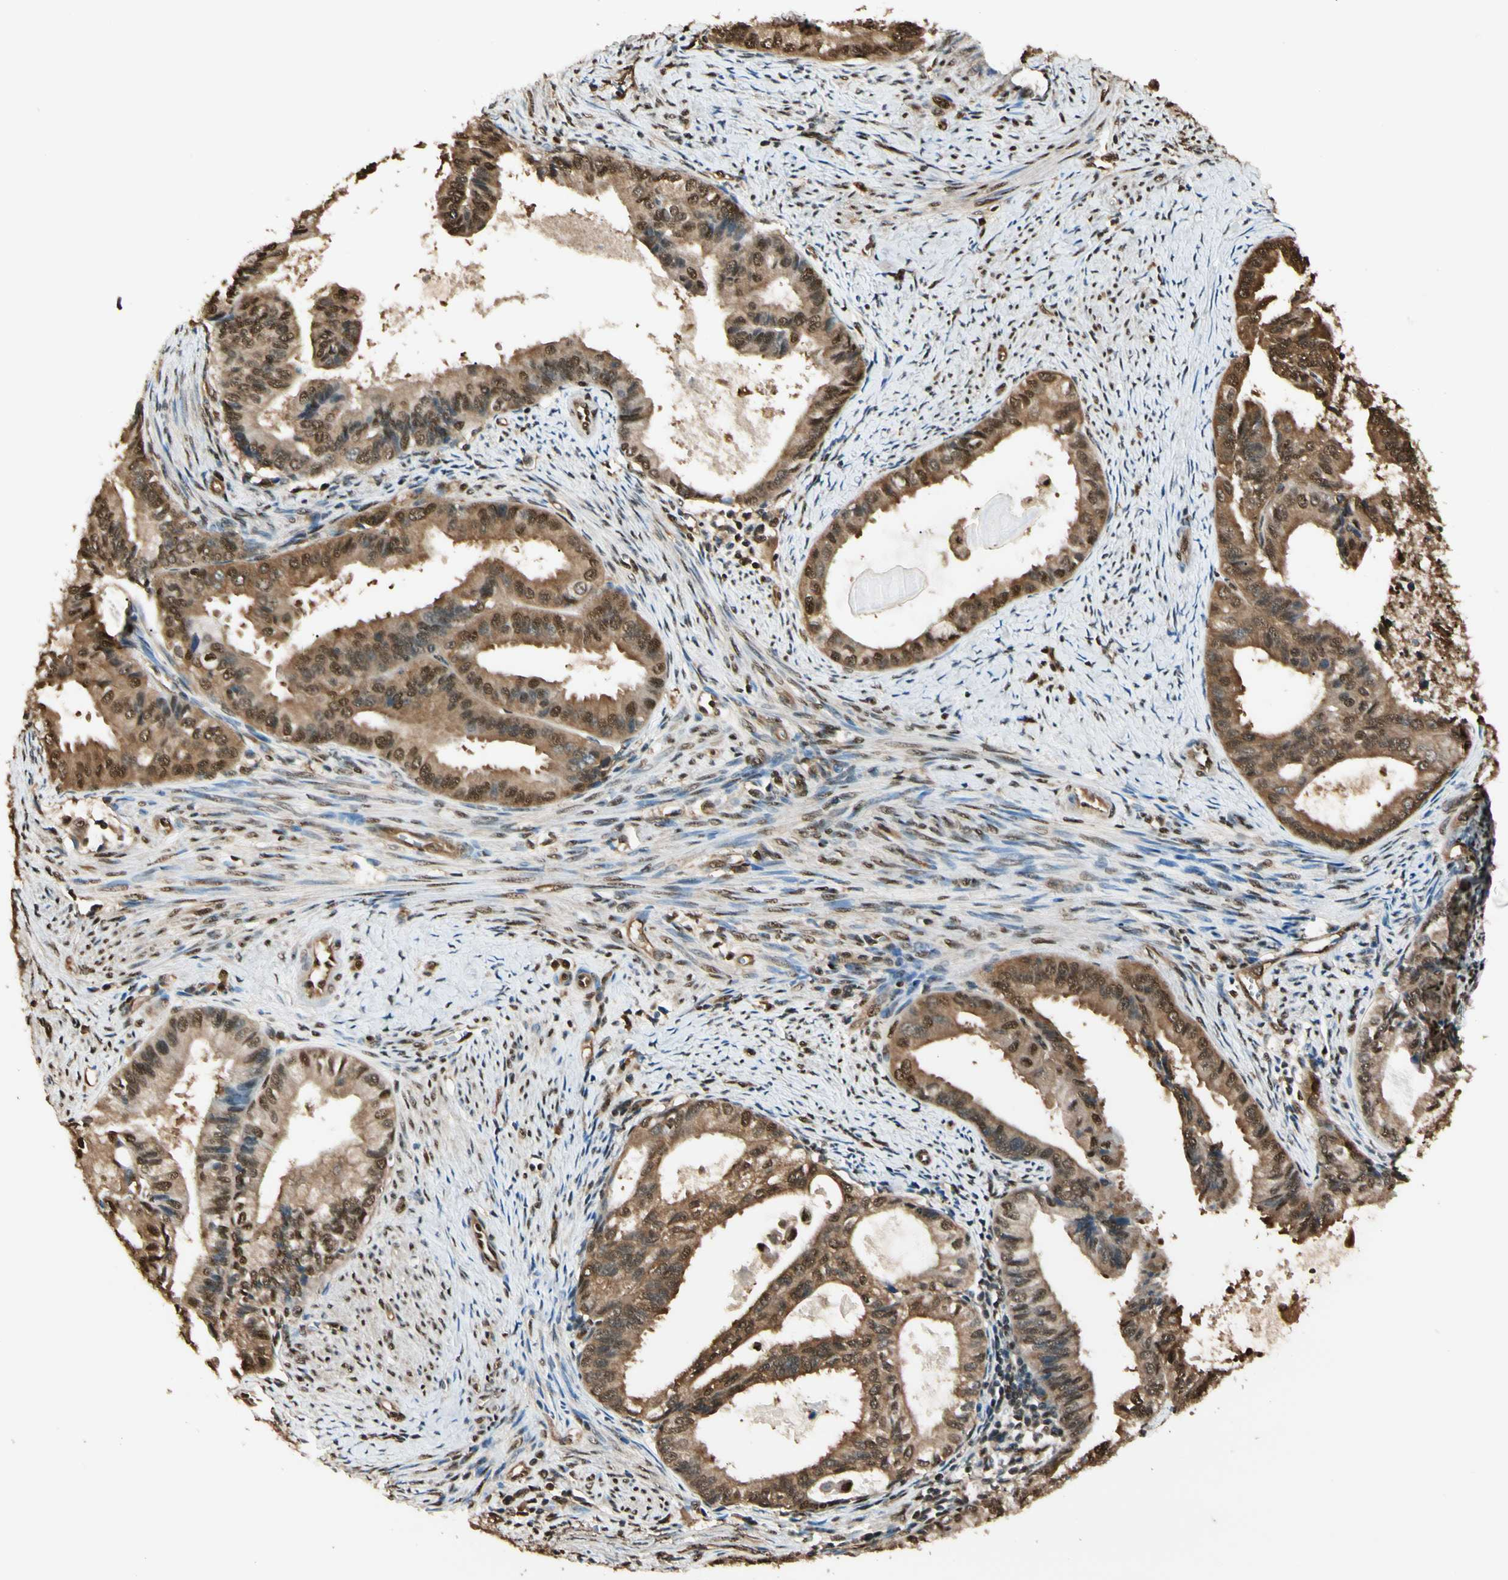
{"staining": {"intensity": "strong", "quantity": ">75%", "location": "cytoplasmic/membranous,nuclear"}, "tissue": "endometrial cancer", "cell_type": "Tumor cells", "image_type": "cancer", "snomed": [{"axis": "morphology", "description": "Adenocarcinoma, NOS"}, {"axis": "topography", "description": "Endometrium"}], "caption": "Immunohistochemistry (IHC) of endometrial cancer (adenocarcinoma) shows high levels of strong cytoplasmic/membranous and nuclear expression in about >75% of tumor cells.", "gene": "PNCK", "patient": {"sex": "female", "age": 86}}